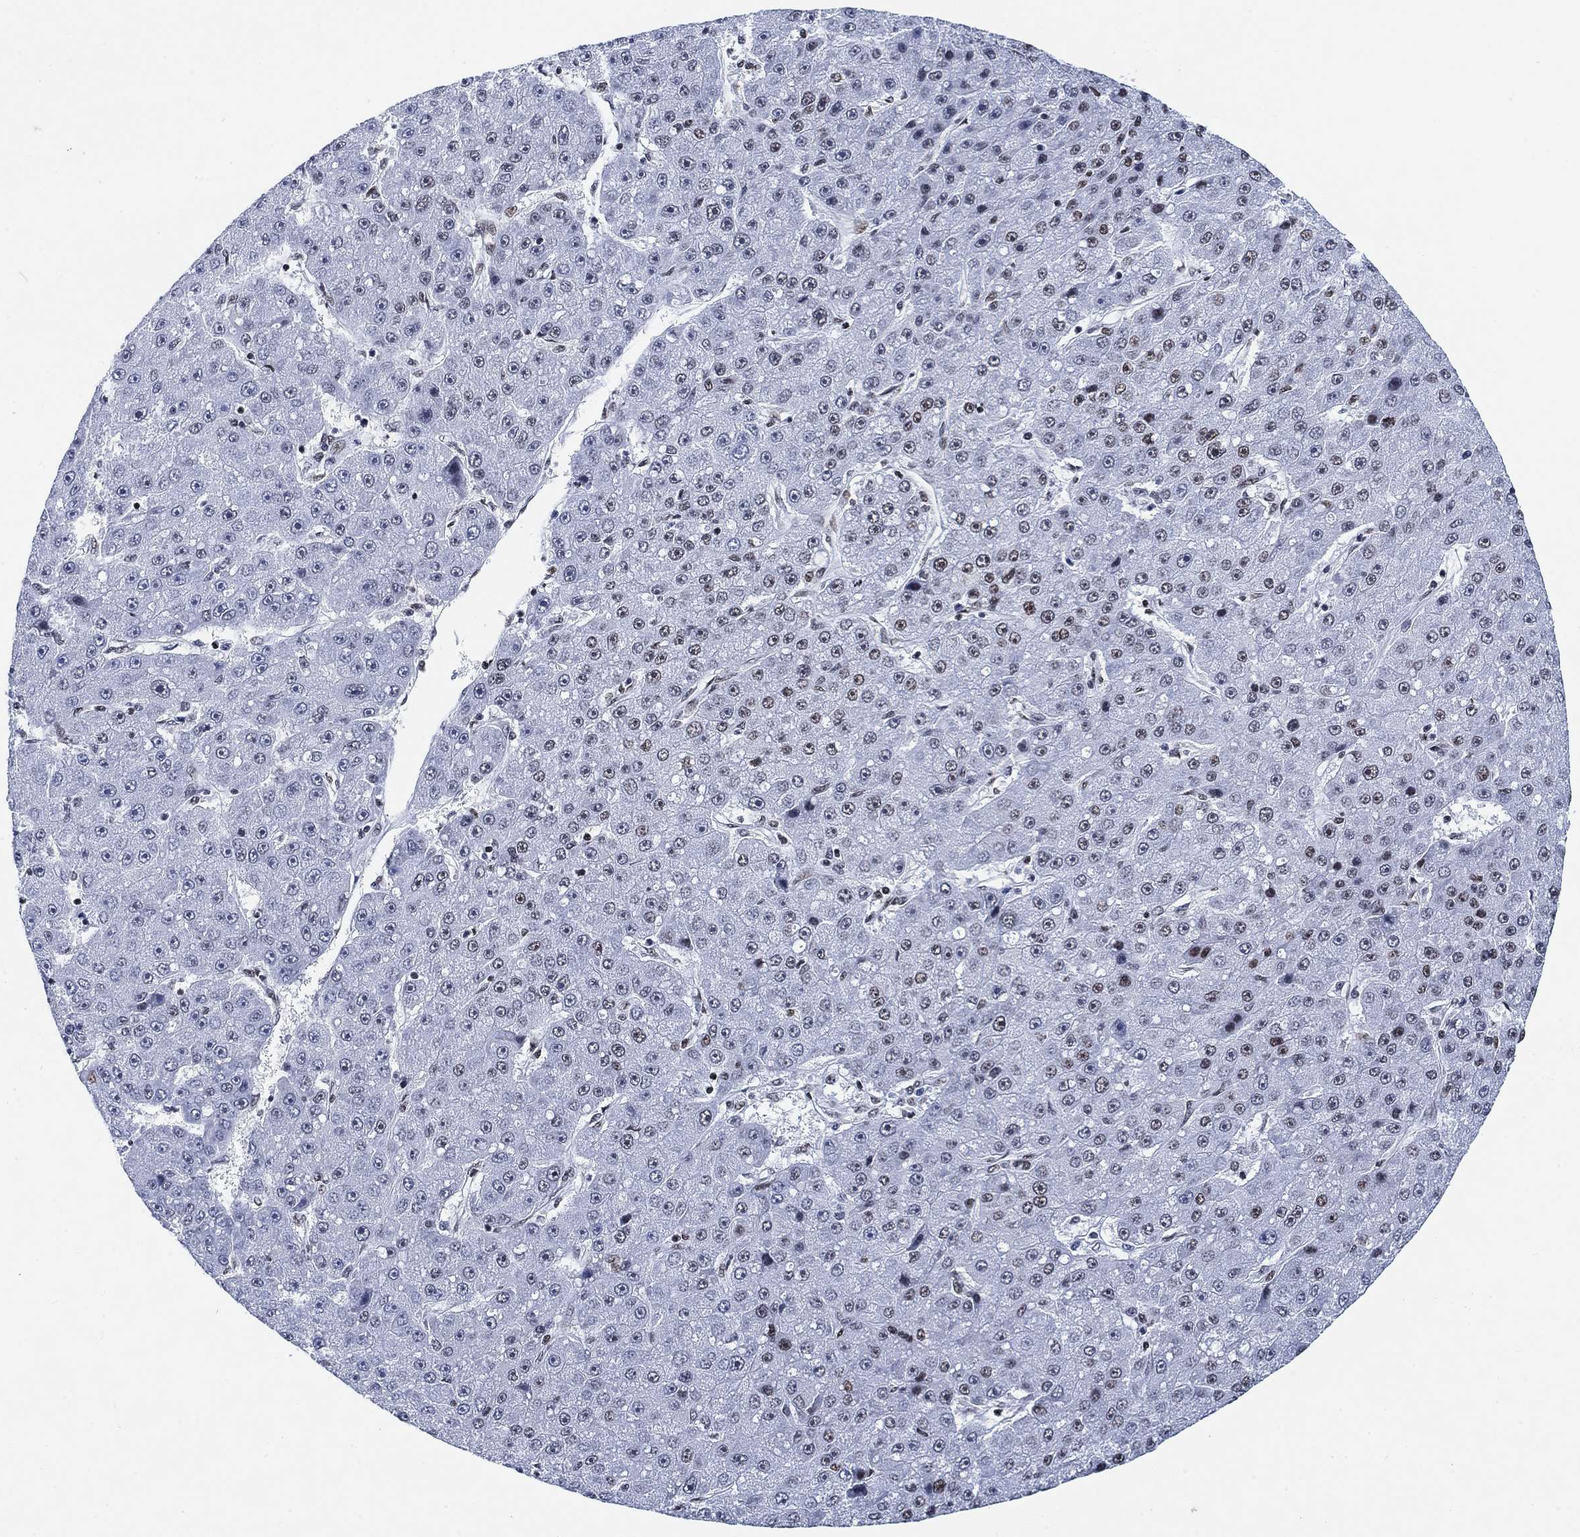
{"staining": {"intensity": "weak", "quantity": "<25%", "location": "nuclear"}, "tissue": "liver cancer", "cell_type": "Tumor cells", "image_type": "cancer", "snomed": [{"axis": "morphology", "description": "Carcinoma, Hepatocellular, NOS"}, {"axis": "topography", "description": "Liver"}], "caption": "High power microscopy image of an IHC histopathology image of hepatocellular carcinoma (liver), revealing no significant positivity in tumor cells.", "gene": "H1-10", "patient": {"sex": "male", "age": 67}}